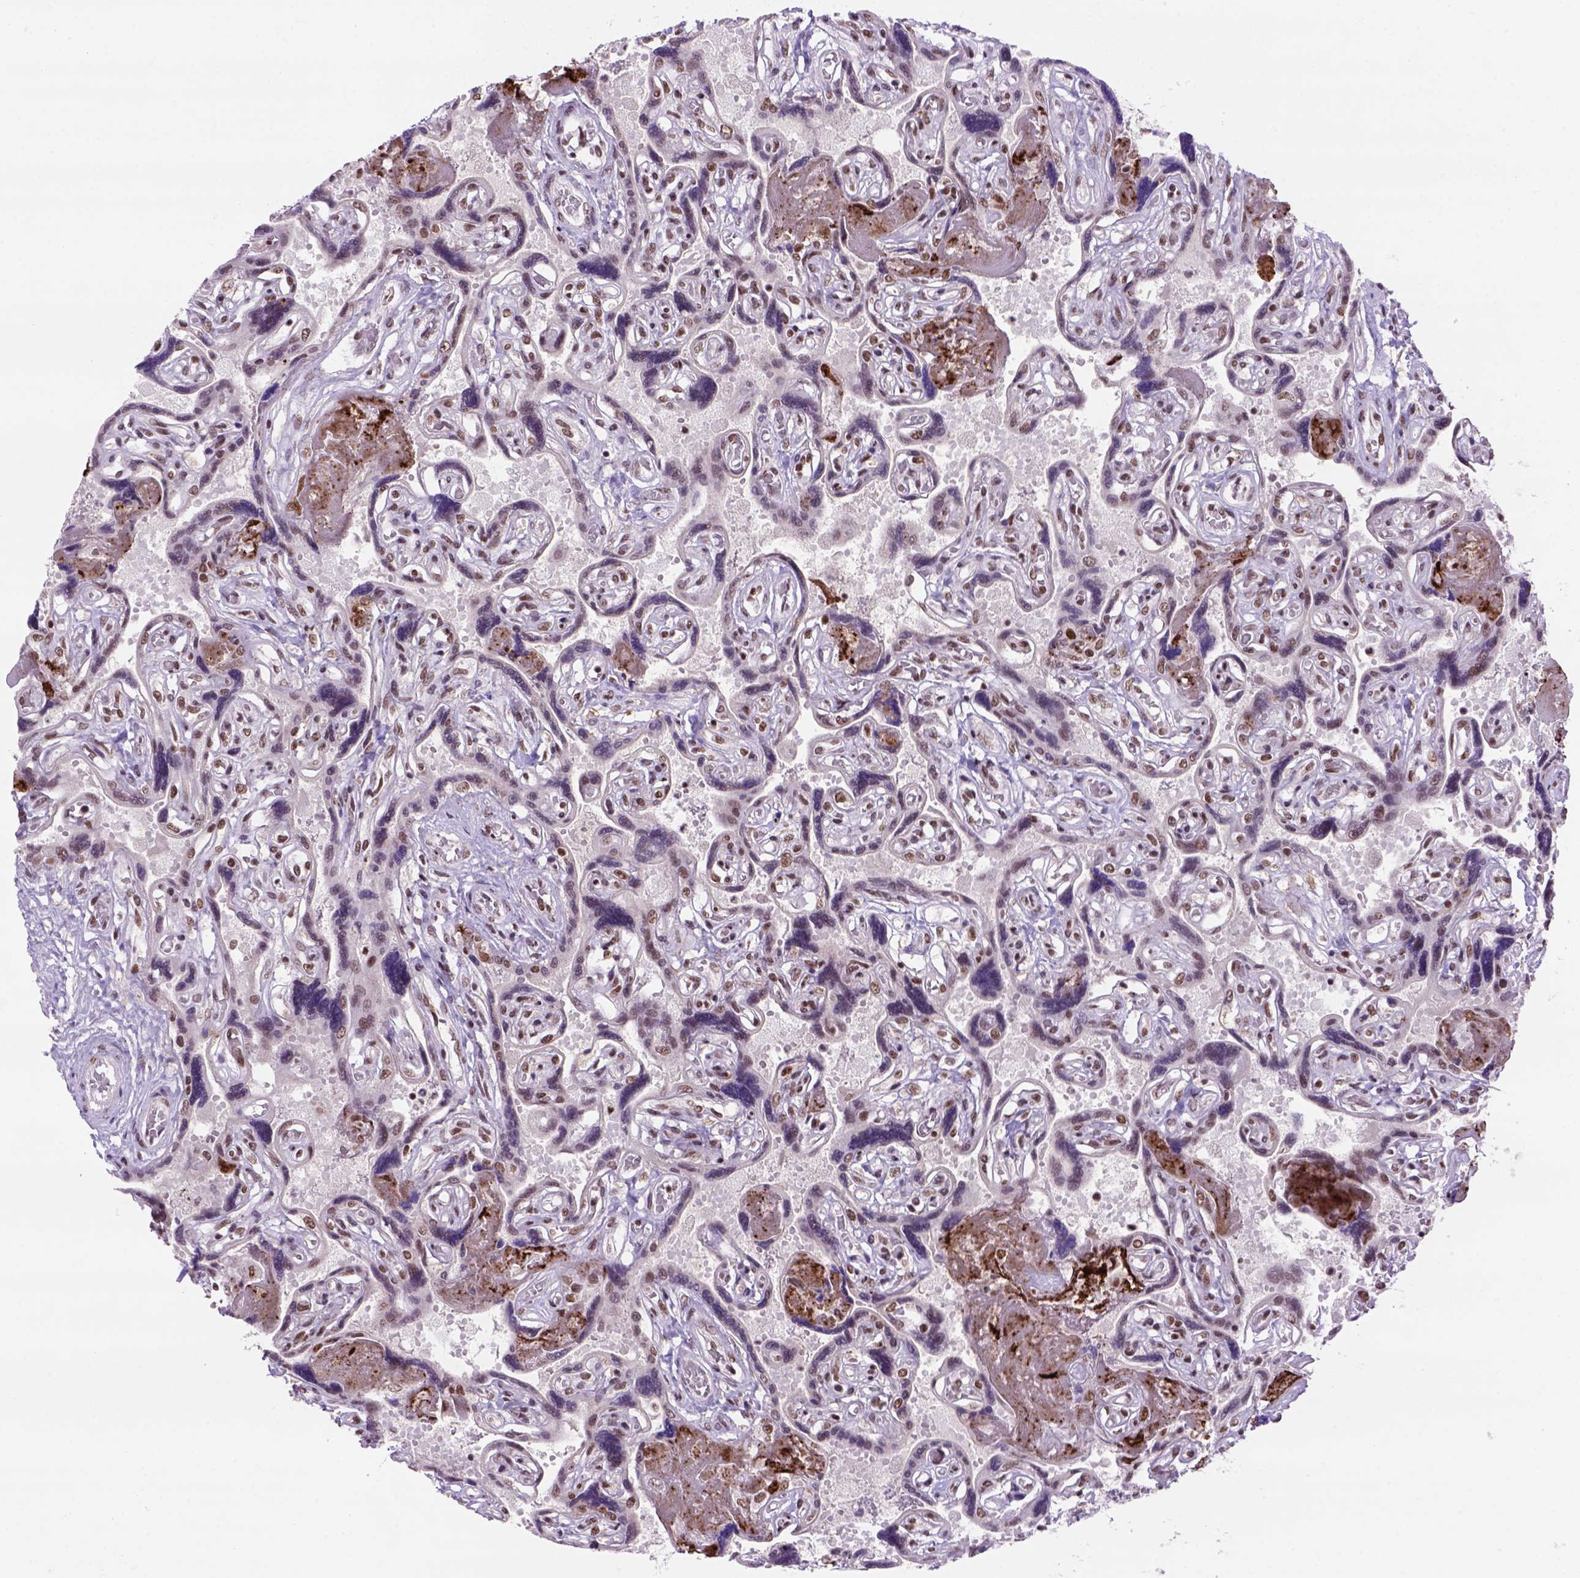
{"staining": {"intensity": "strong", "quantity": ">75%", "location": "nuclear"}, "tissue": "placenta", "cell_type": "Decidual cells", "image_type": "normal", "snomed": [{"axis": "morphology", "description": "Normal tissue, NOS"}, {"axis": "topography", "description": "Placenta"}], "caption": "An IHC image of unremarkable tissue is shown. Protein staining in brown shows strong nuclear positivity in placenta within decidual cells. The staining was performed using DAB (3,3'-diaminobenzidine), with brown indicating positive protein expression. Nuclei are stained blue with hematoxylin.", "gene": "NSMCE2", "patient": {"sex": "female", "age": 32}}